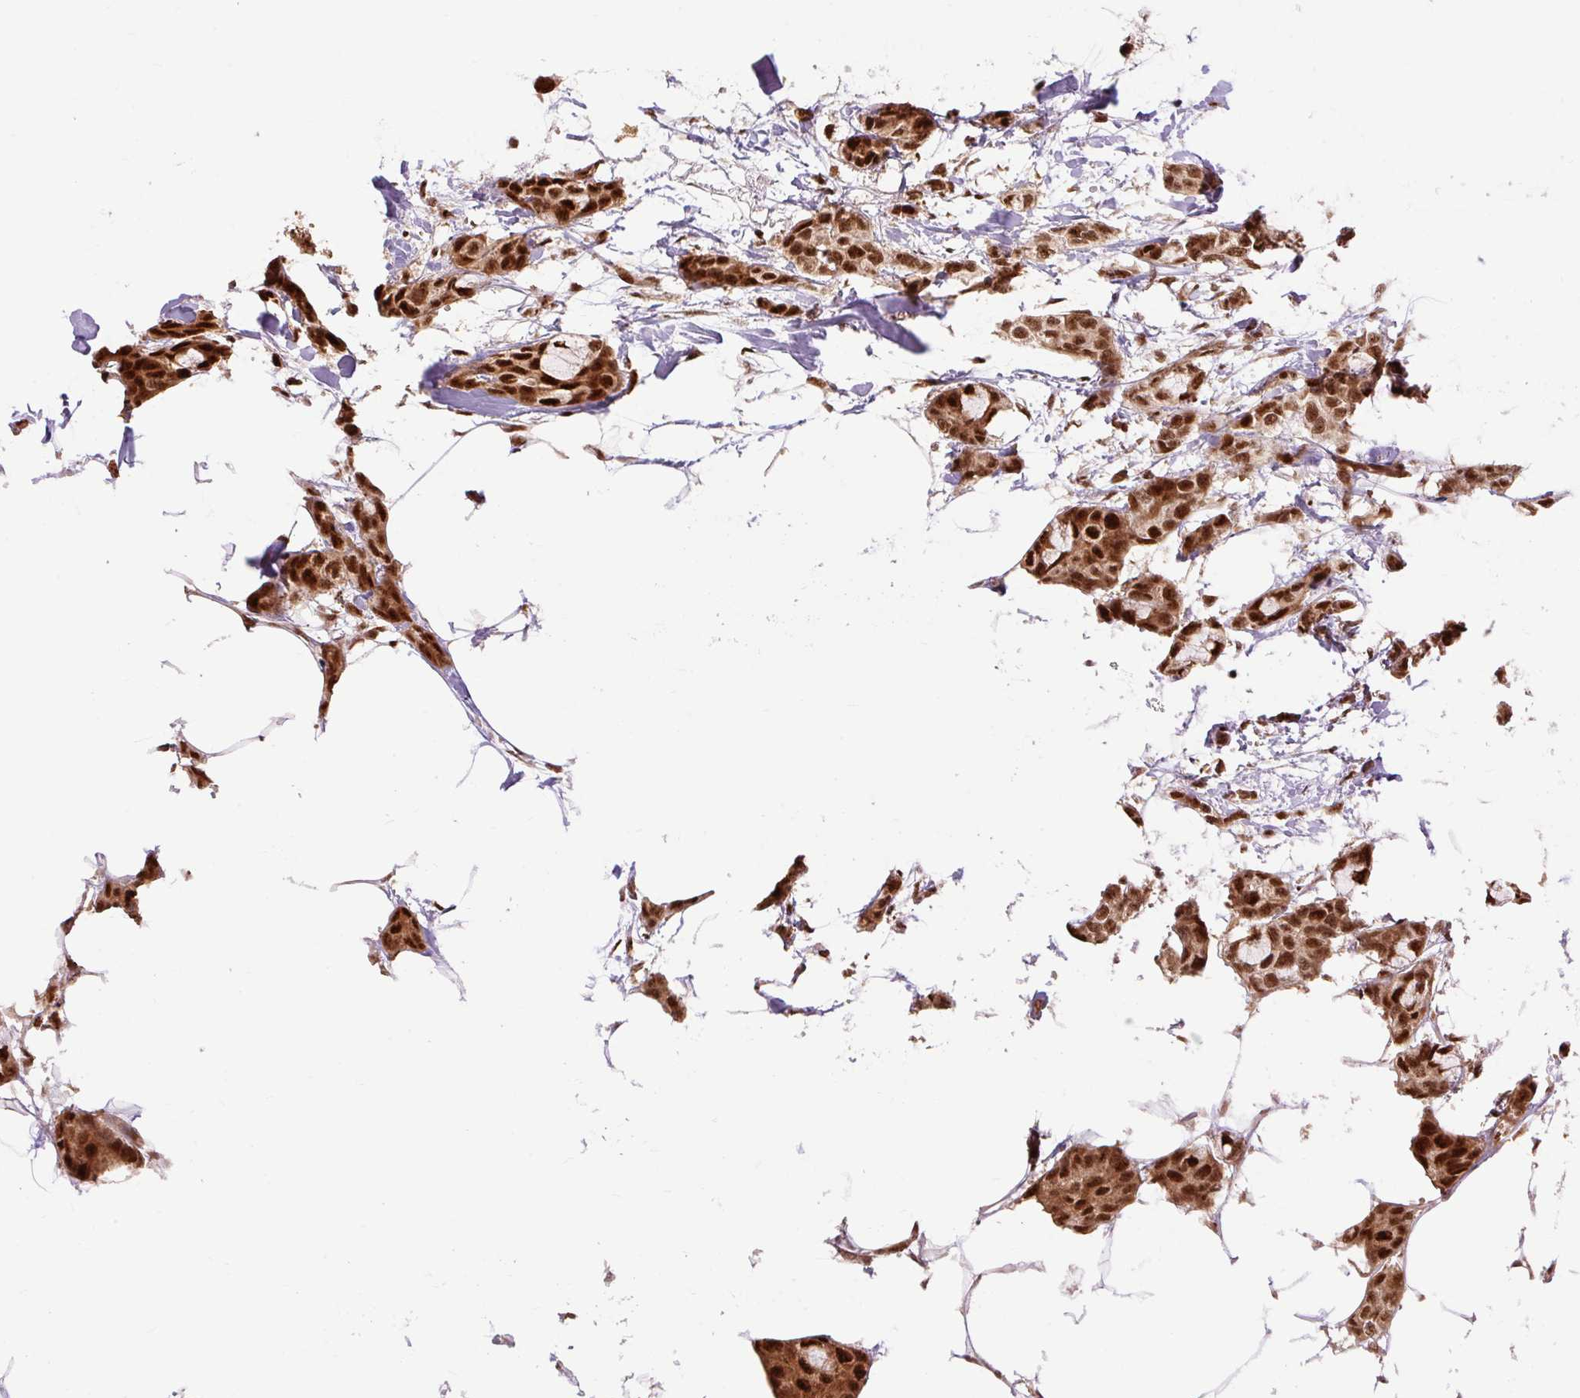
{"staining": {"intensity": "strong", "quantity": ">75%", "location": "nuclear"}, "tissue": "breast cancer", "cell_type": "Tumor cells", "image_type": "cancer", "snomed": [{"axis": "morphology", "description": "Duct carcinoma"}, {"axis": "topography", "description": "Breast"}], "caption": "Immunohistochemical staining of breast cancer reveals high levels of strong nuclear protein positivity in about >75% of tumor cells. (IHC, brightfield microscopy, high magnification).", "gene": "MECOM", "patient": {"sex": "female", "age": 73}}